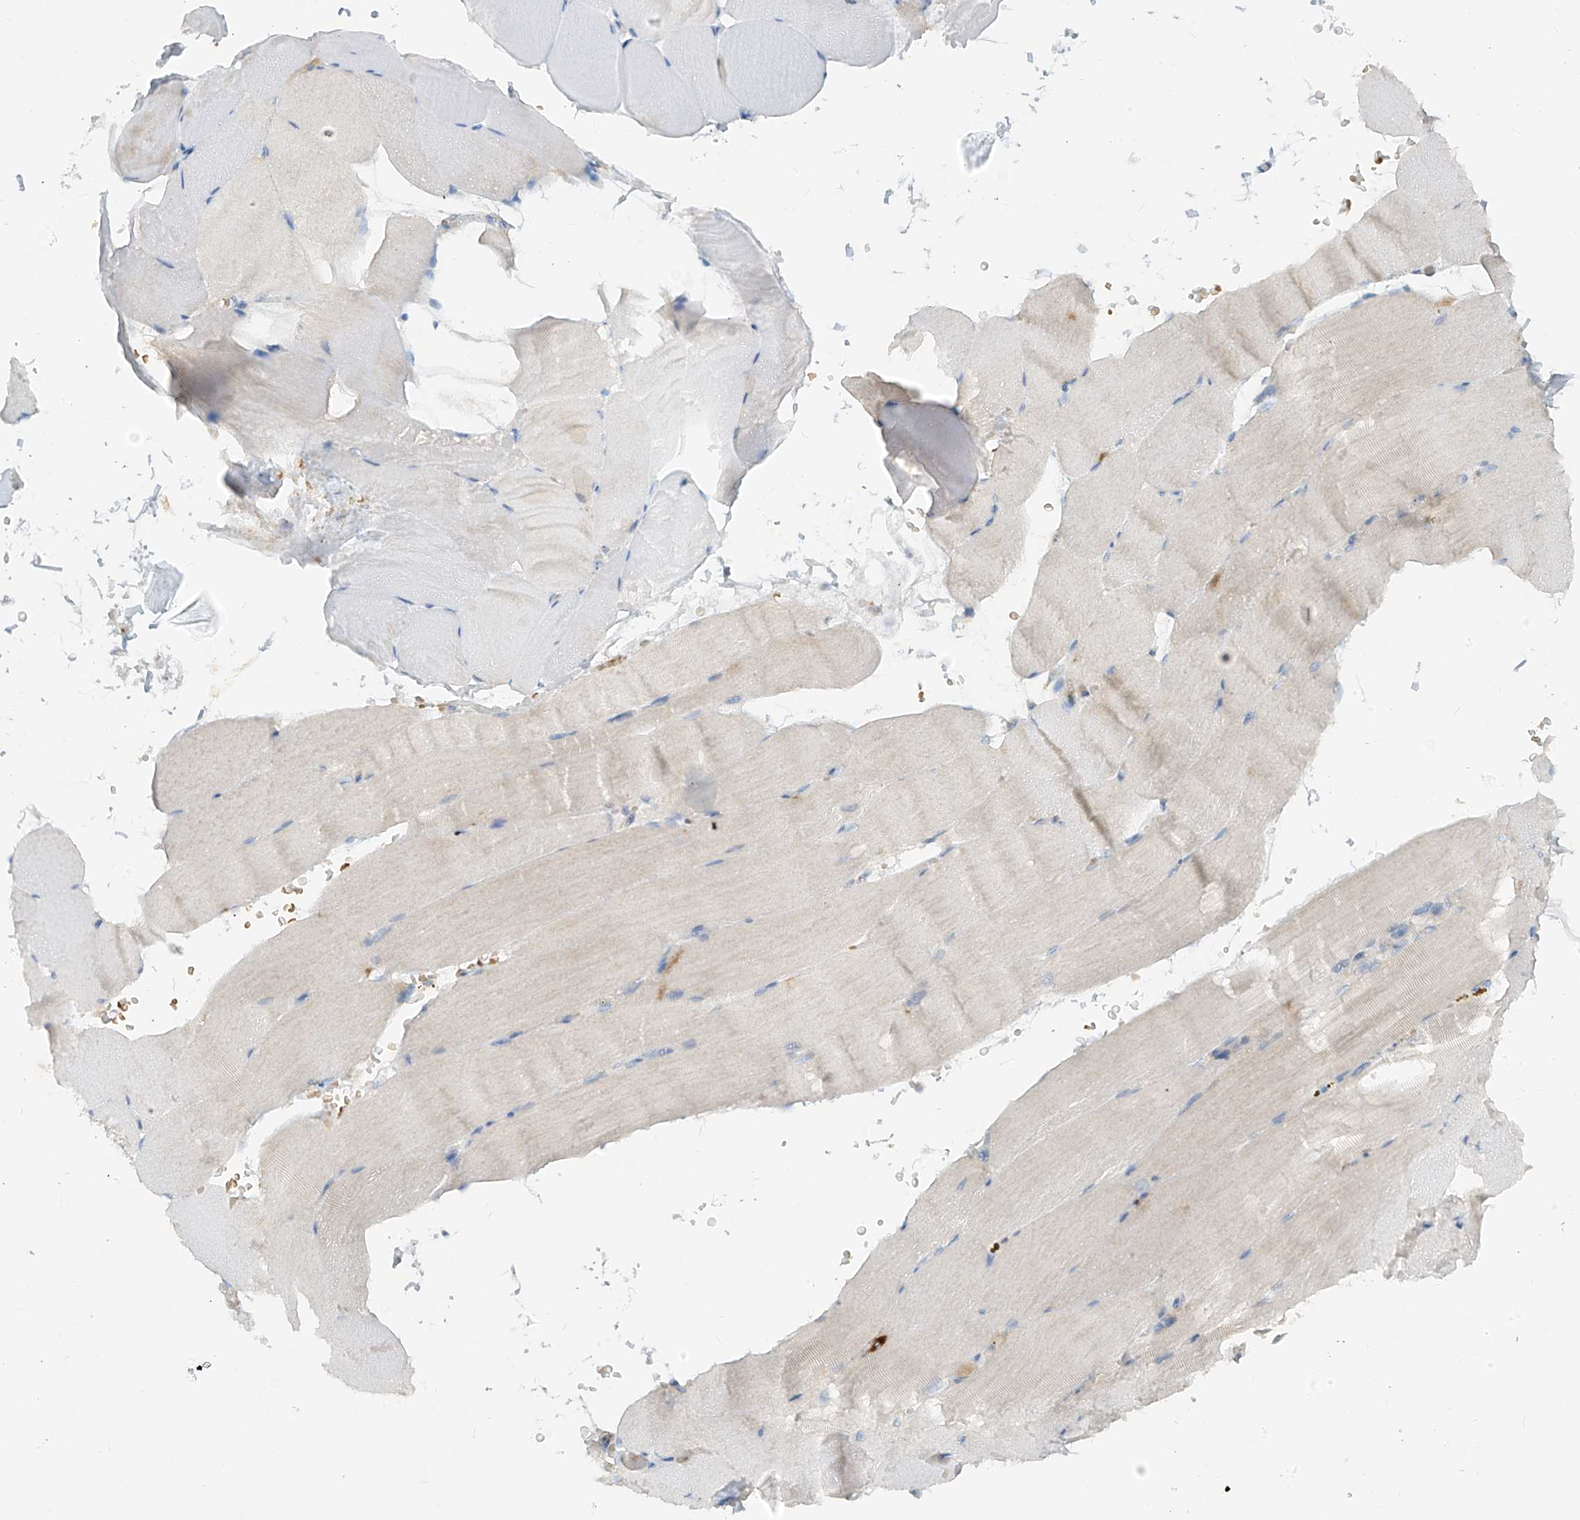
{"staining": {"intensity": "negative", "quantity": "none", "location": "none"}, "tissue": "skeletal muscle", "cell_type": "Myocytes", "image_type": "normal", "snomed": [{"axis": "morphology", "description": "Normal tissue, NOS"}, {"axis": "topography", "description": "Skeletal muscle"}, {"axis": "topography", "description": "Parathyroid gland"}], "caption": "DAB (3,3'-diaminobenzidine) immunohistochemical staining of normal skeletal muscle demonstrates no significant positivity in myocytes.", "gene": "DGKQ", "patient": {"sex": "female", "age": 37}}